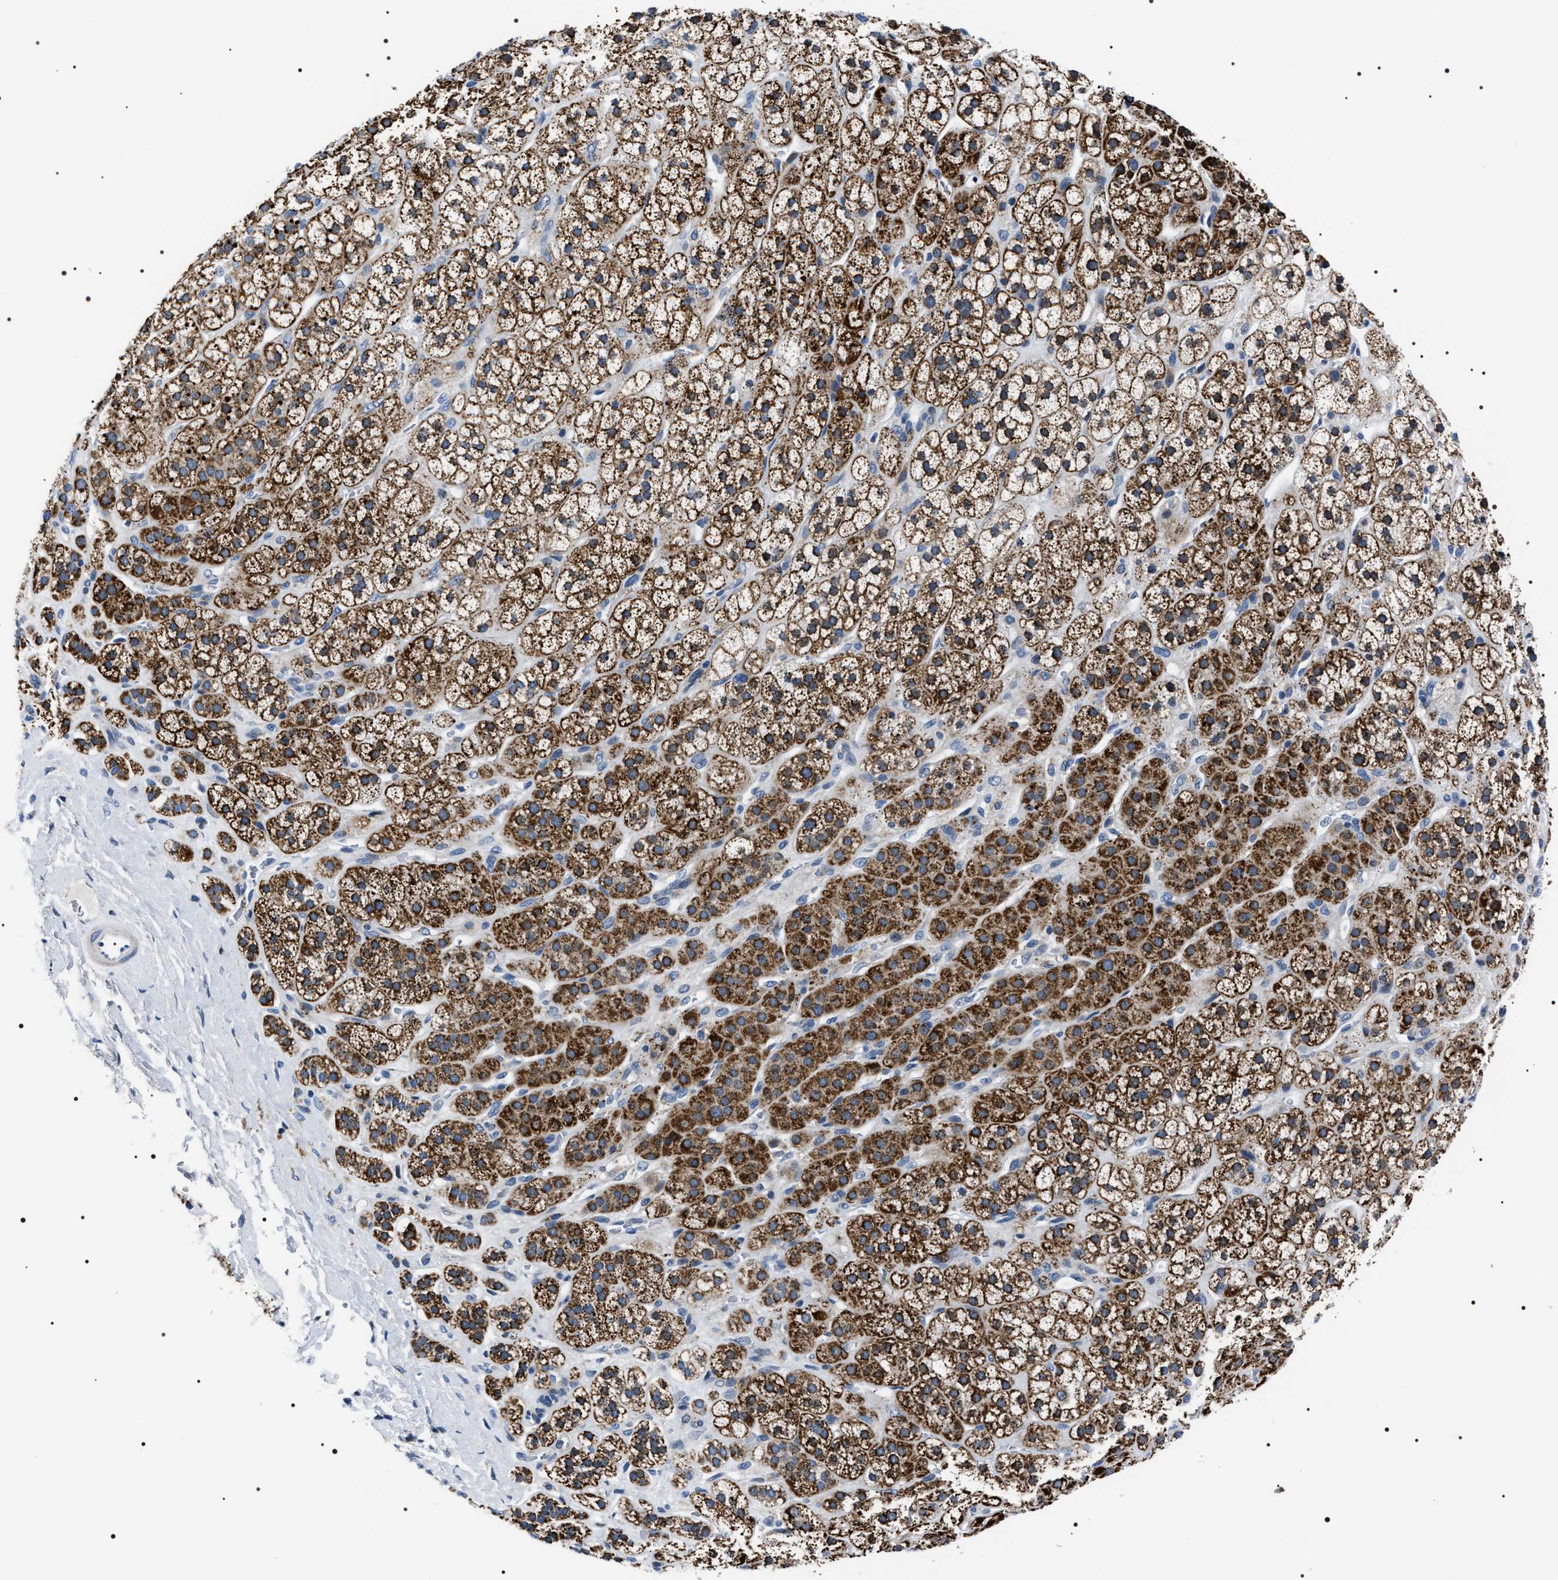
{"staining": {"intensity": "strong", "quantity": ">75%", "location": "cytoplasmic/membranous"}, "tissue": "adrenal gland", "cell_type": "Glandular cells", "image_type": "normal", "snomed": [{"axis": "morphology", "description": "Normal tissue, NOS"}, {"axis": "topography", "description": "Adrenal gland"}], "caption": "The histopathology image exhibits a brown stain indicating the presence of a protein in the cytoplasmic/membranous of glandular cells in adrenal gland. The protein is shown in brown color, while the nuclei are stained blue.", "gene": "NTMT1", "patient": {"sex": "male", "age": 56}}